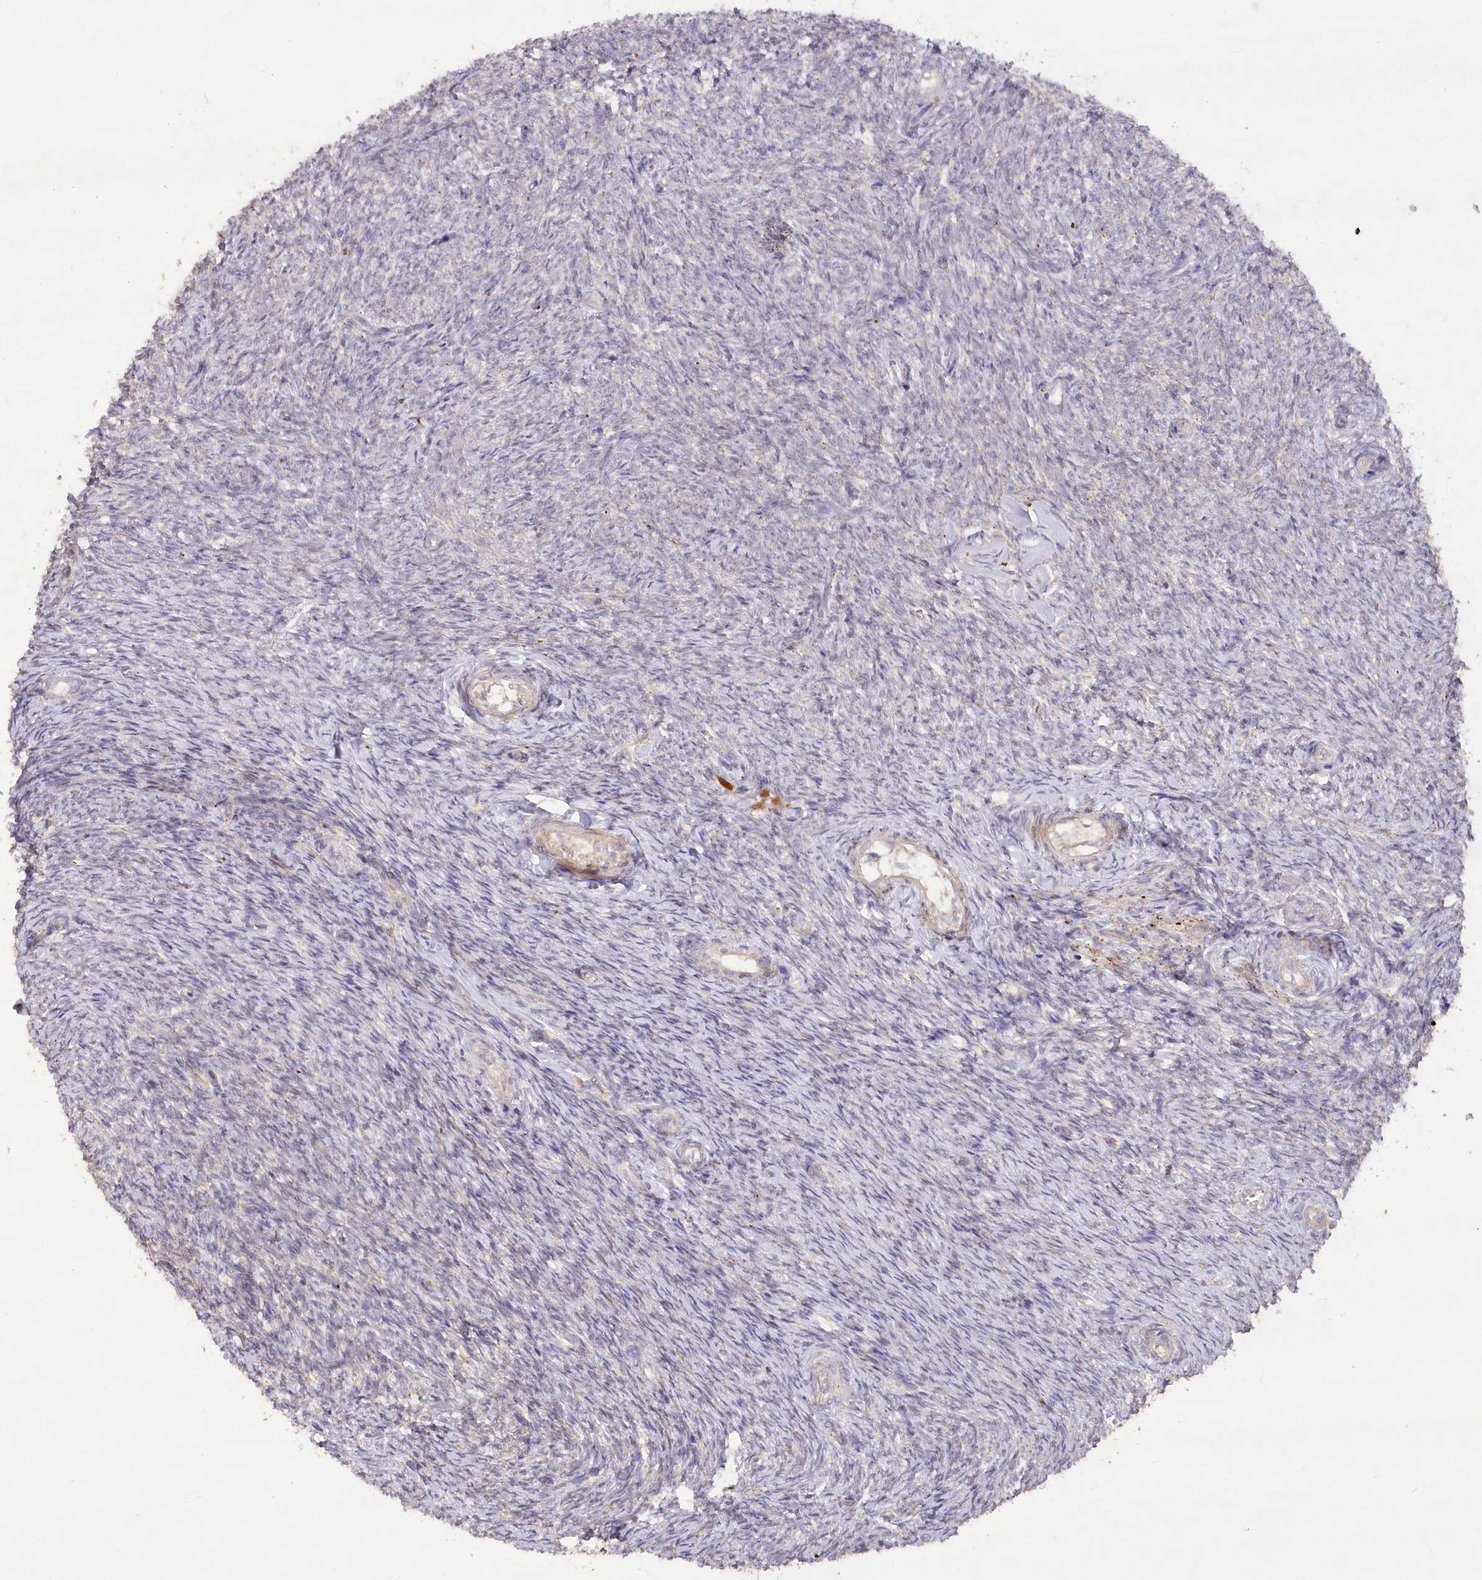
{"staining": {"intensity": "weak", "quantity": ">75%", "location": "cytoplasmic/membranous"}, "tissue": "ovary", "cell_type": "Follicle cells", "image_type": "normal", "snomed": [{"axis": "morphology", "description": "Normal tissue, NOS"}, {"axis": "topography", "description": "Ovary"}], "caption": "High-power microscopy captured an immunohistochemistry (IHC) photomicrograph of benign ovary, revealing weak cytoplasmic/membranous staining in about >75% of follicle cells.", "gene": "IRAK1BP1", "patient": {"sex": "female", "age": 44}}